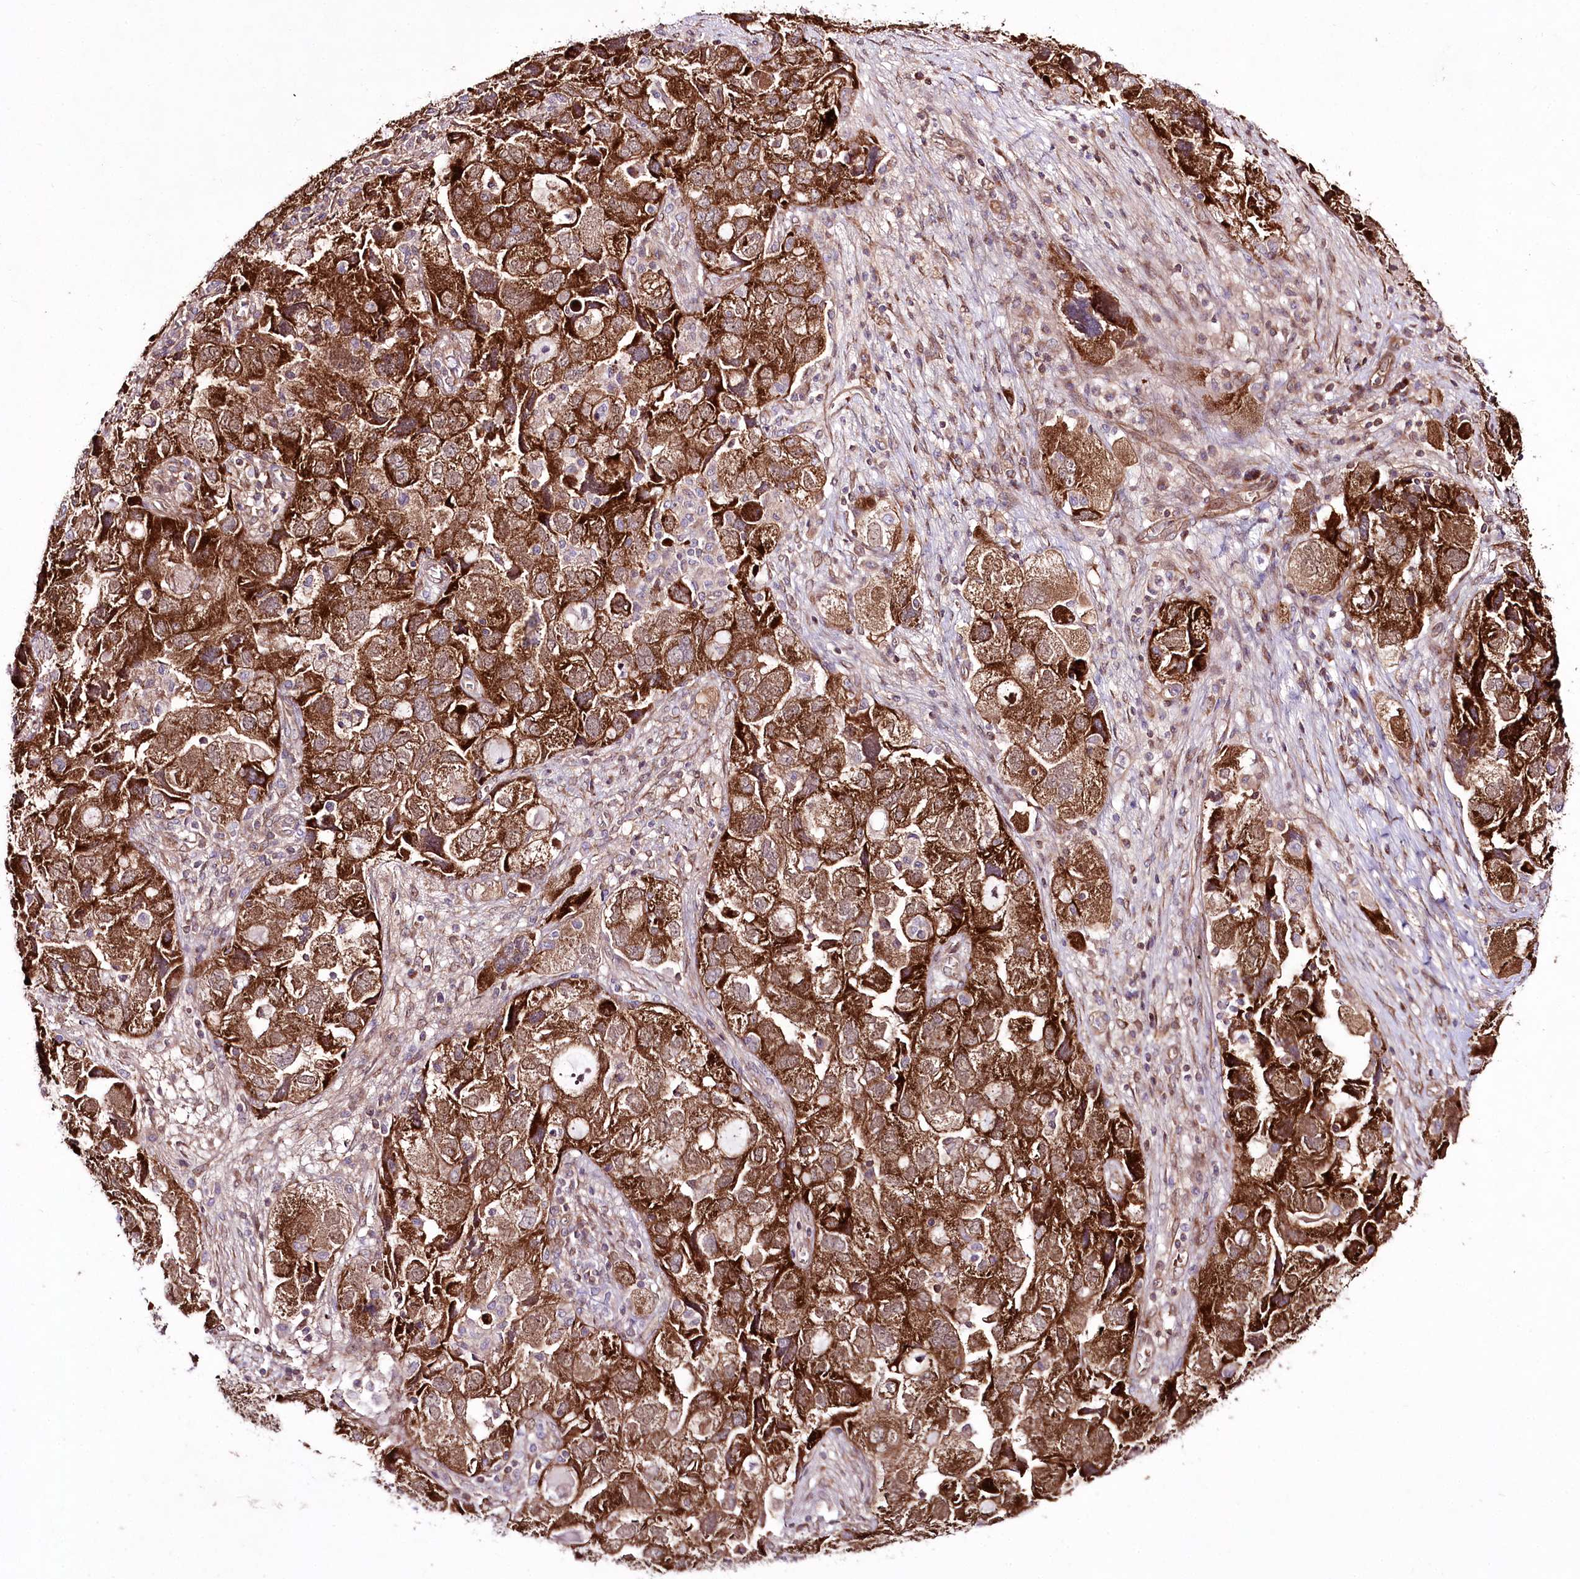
{"staining": {"intensity": "strong", "quantity": ">75%", "location": "cytoplasmic/membranous"}, "tissue": "ovarian cancer", "cell_type": "Tumor cells", "image_type": "cancer", "snomed": [{"axis": "morphology", "description": "Carcinoma, NOS"}, {"axis": "morphology", "description": "Cystadenocarcinoma, serous, NOS"}, {"axis": "topography", "description": "Ovary"}], "caption": "Carcinoma (ovarian) stained with IHC reveals strong cytoplasmic/membranous positivity in about >75% of tumor cells. The staining was performed using DAB (3,3'-diaminobenzidine) to visualize the protein expression in brown, while the nuclei were stained in blue with hematoxylin (Magnification: 20x).", "gene": "REXO2", "patient": {"sex": "female", "age": 69}}